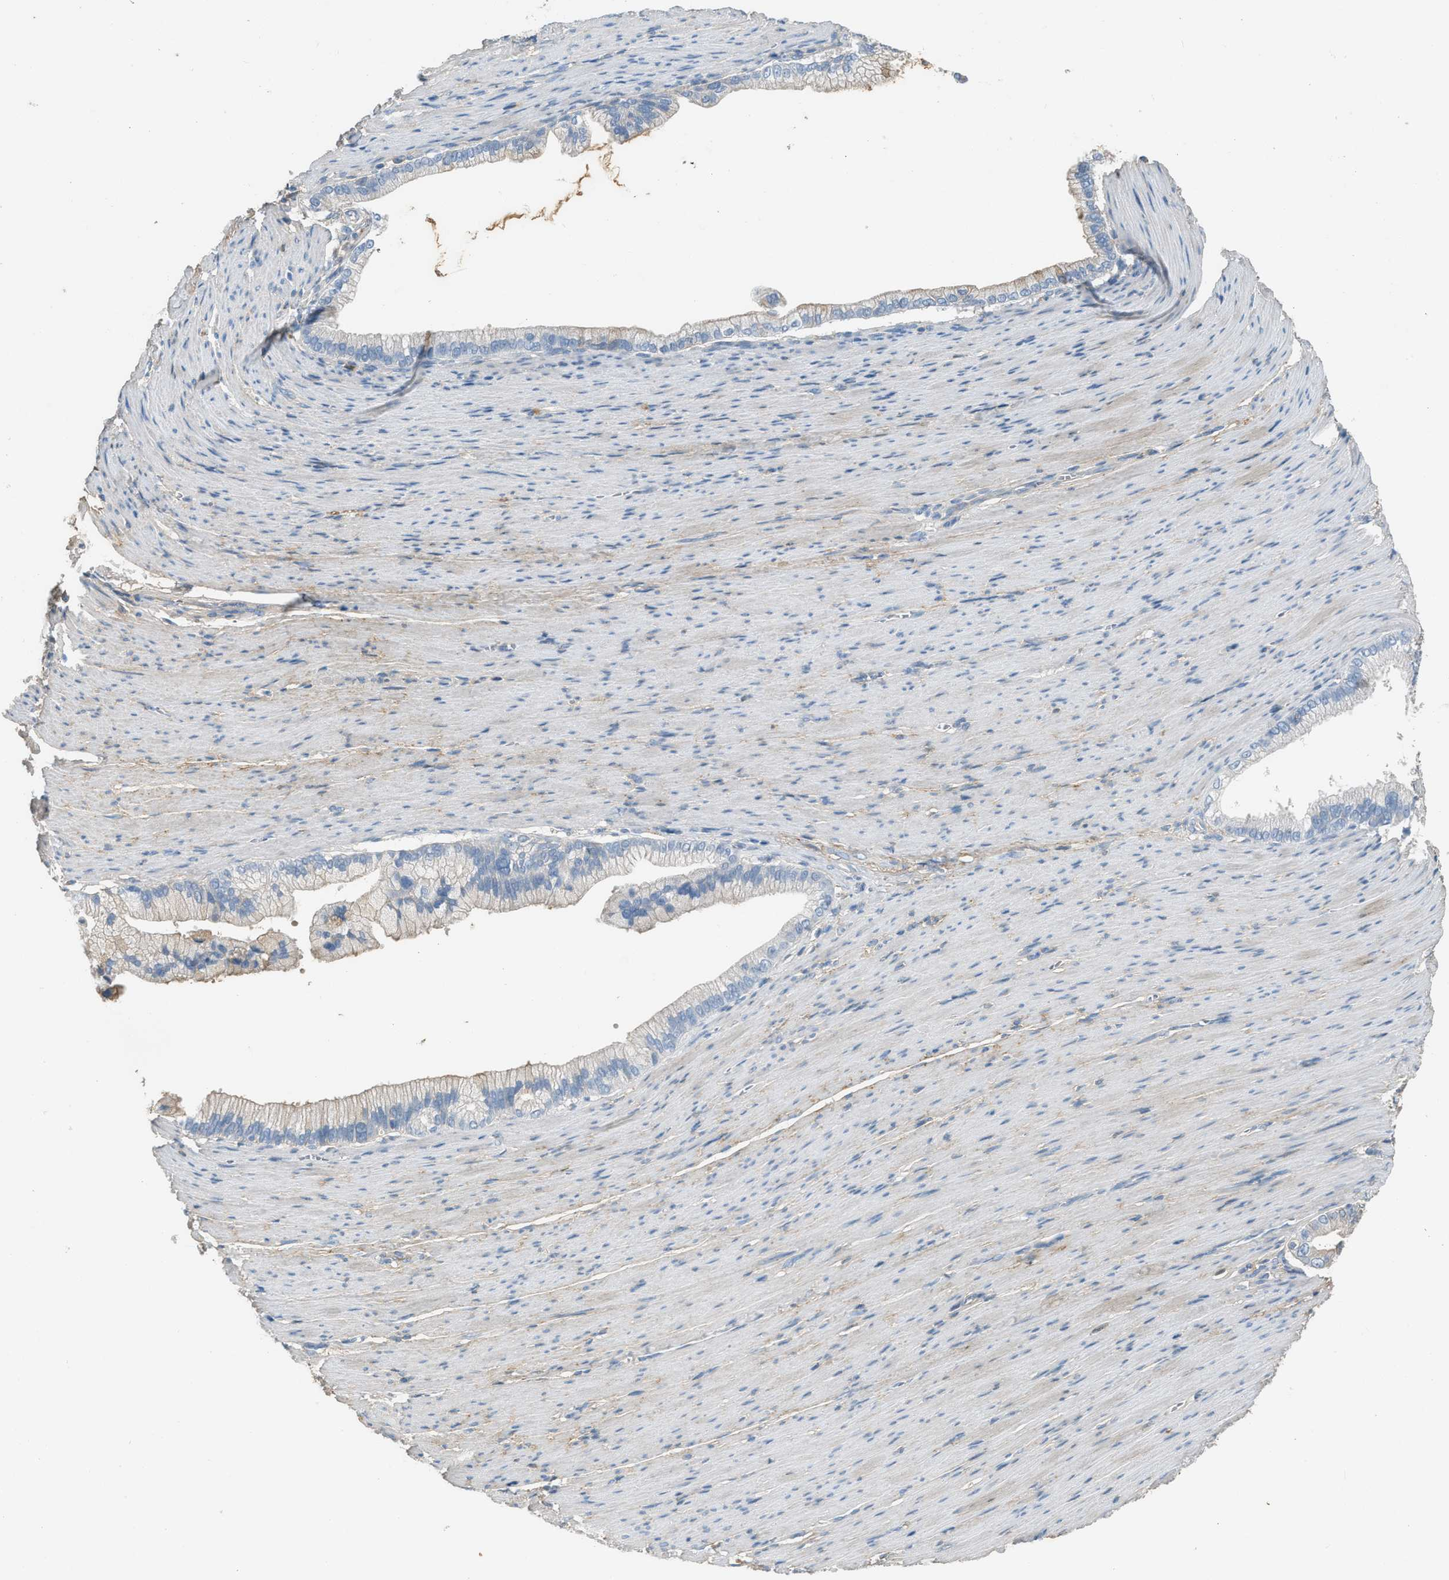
{"staining": {"intensity": "weak", "quantity": "<25%", "location": "cytoplasmic/membranous"}, "tissue": "pancreatic cancer", "cell_type": "Tumor cells", "image_type": "cancer", "snomed": [{"axis": "morphology", "description": "Adenocarcinoma, NOS"}, {"axis": "topography", "description": "Pancreas"}], "caption": "A high-resolution image shows immunohistochemistry staining of pancreatic cancer (adenocarcinoma), which displays no significant positivity in tumor cells.", "gene": "STC1", "patient": {"sex": "male", "age": 69}}